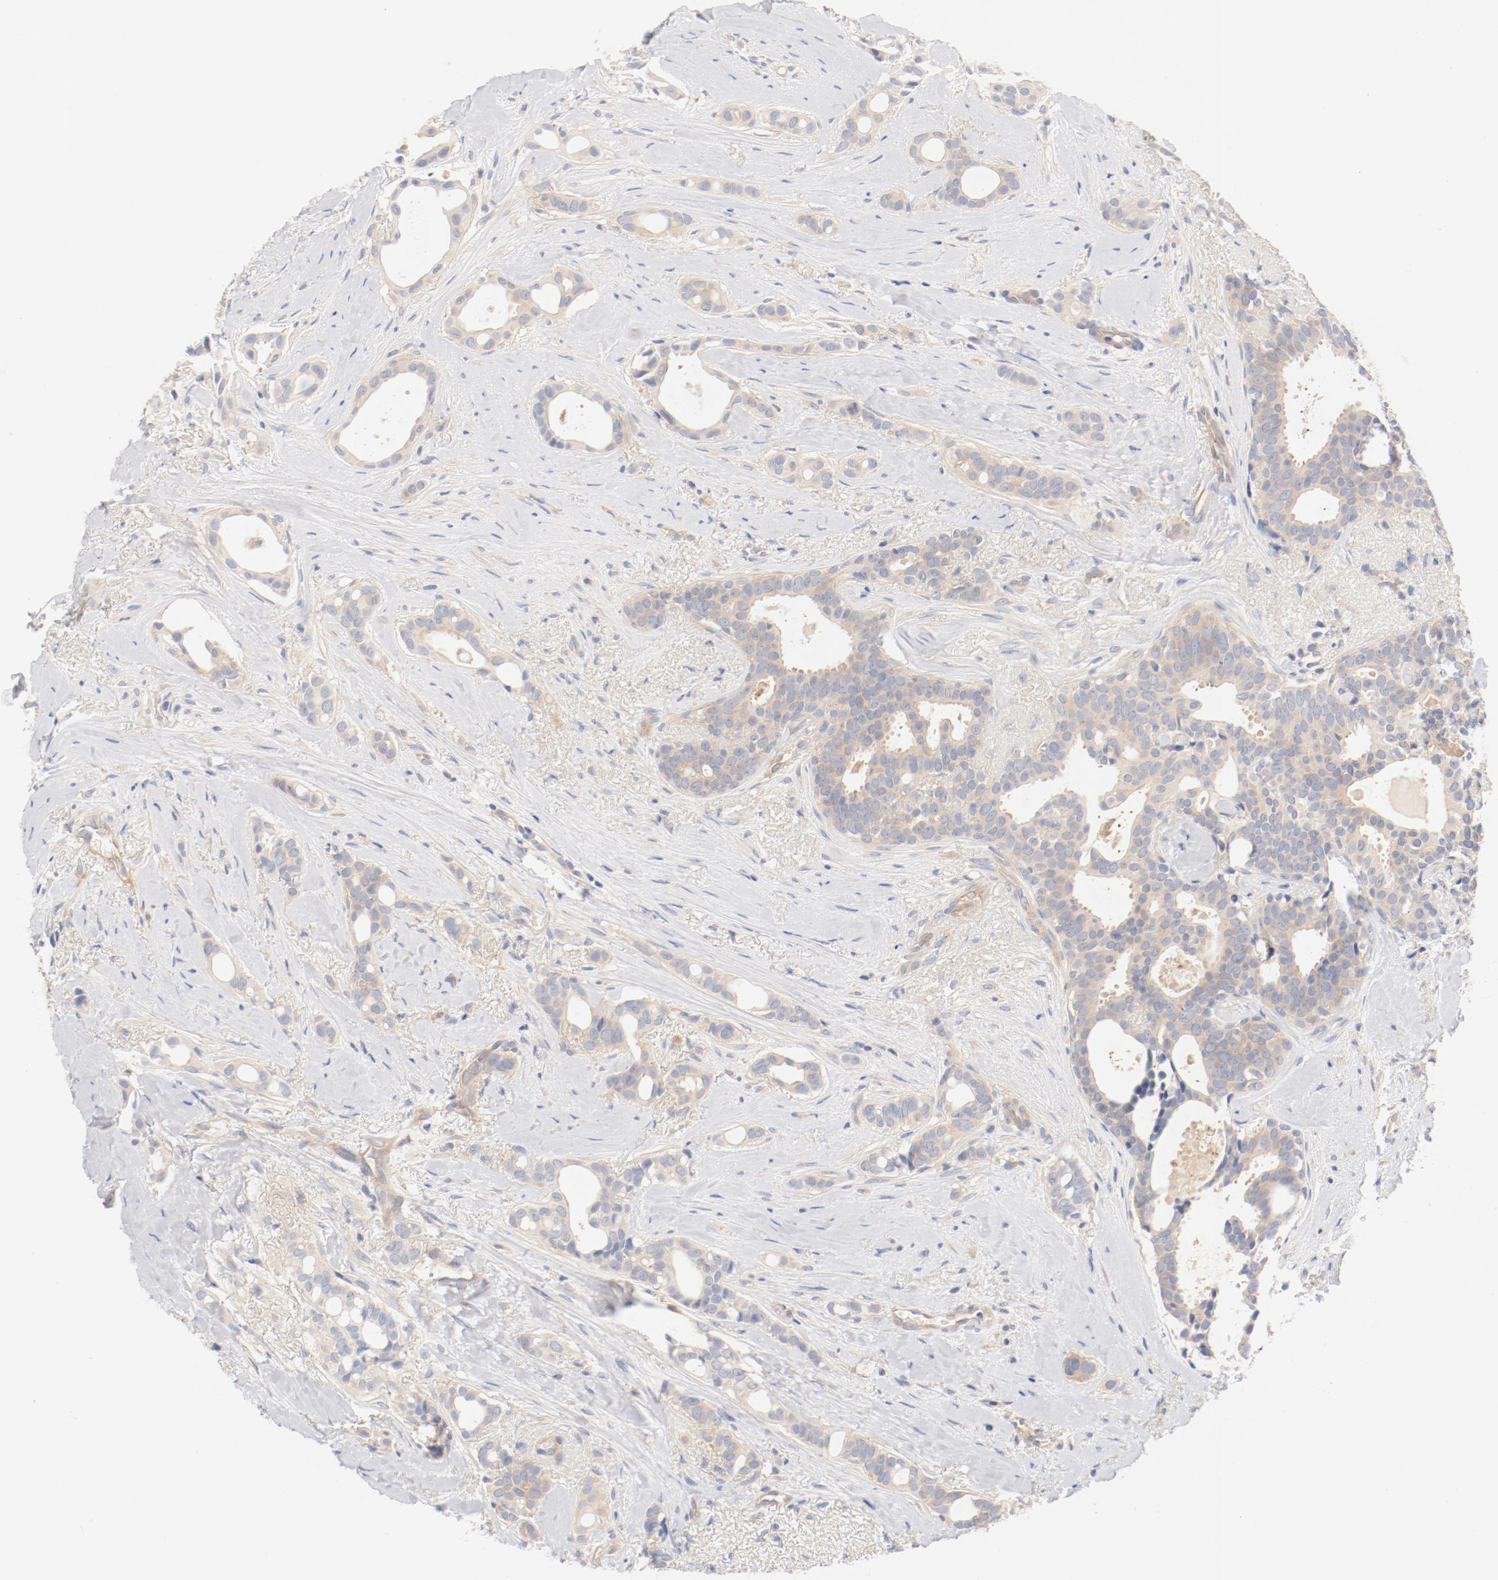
{"staining": {"intensity": "moderate", "quantity": ">75%", "location": "cytoplasmic/membranous"}, "tissue": "breast cancer", "cell_type": "Tumor cells", "image_type": "cancer", "snomed": [{"axis": "morphology", "description": "Duct carcinoma"}, {"axis": "topography", "description": "Breast"}], "caption": "Human breast infiltrating ductal carcinoma stained with a protein marker shows moderate staining in tumor cells.", "gene": "DYNC1H1", "patient": {"sex": "female", "age": 54}}